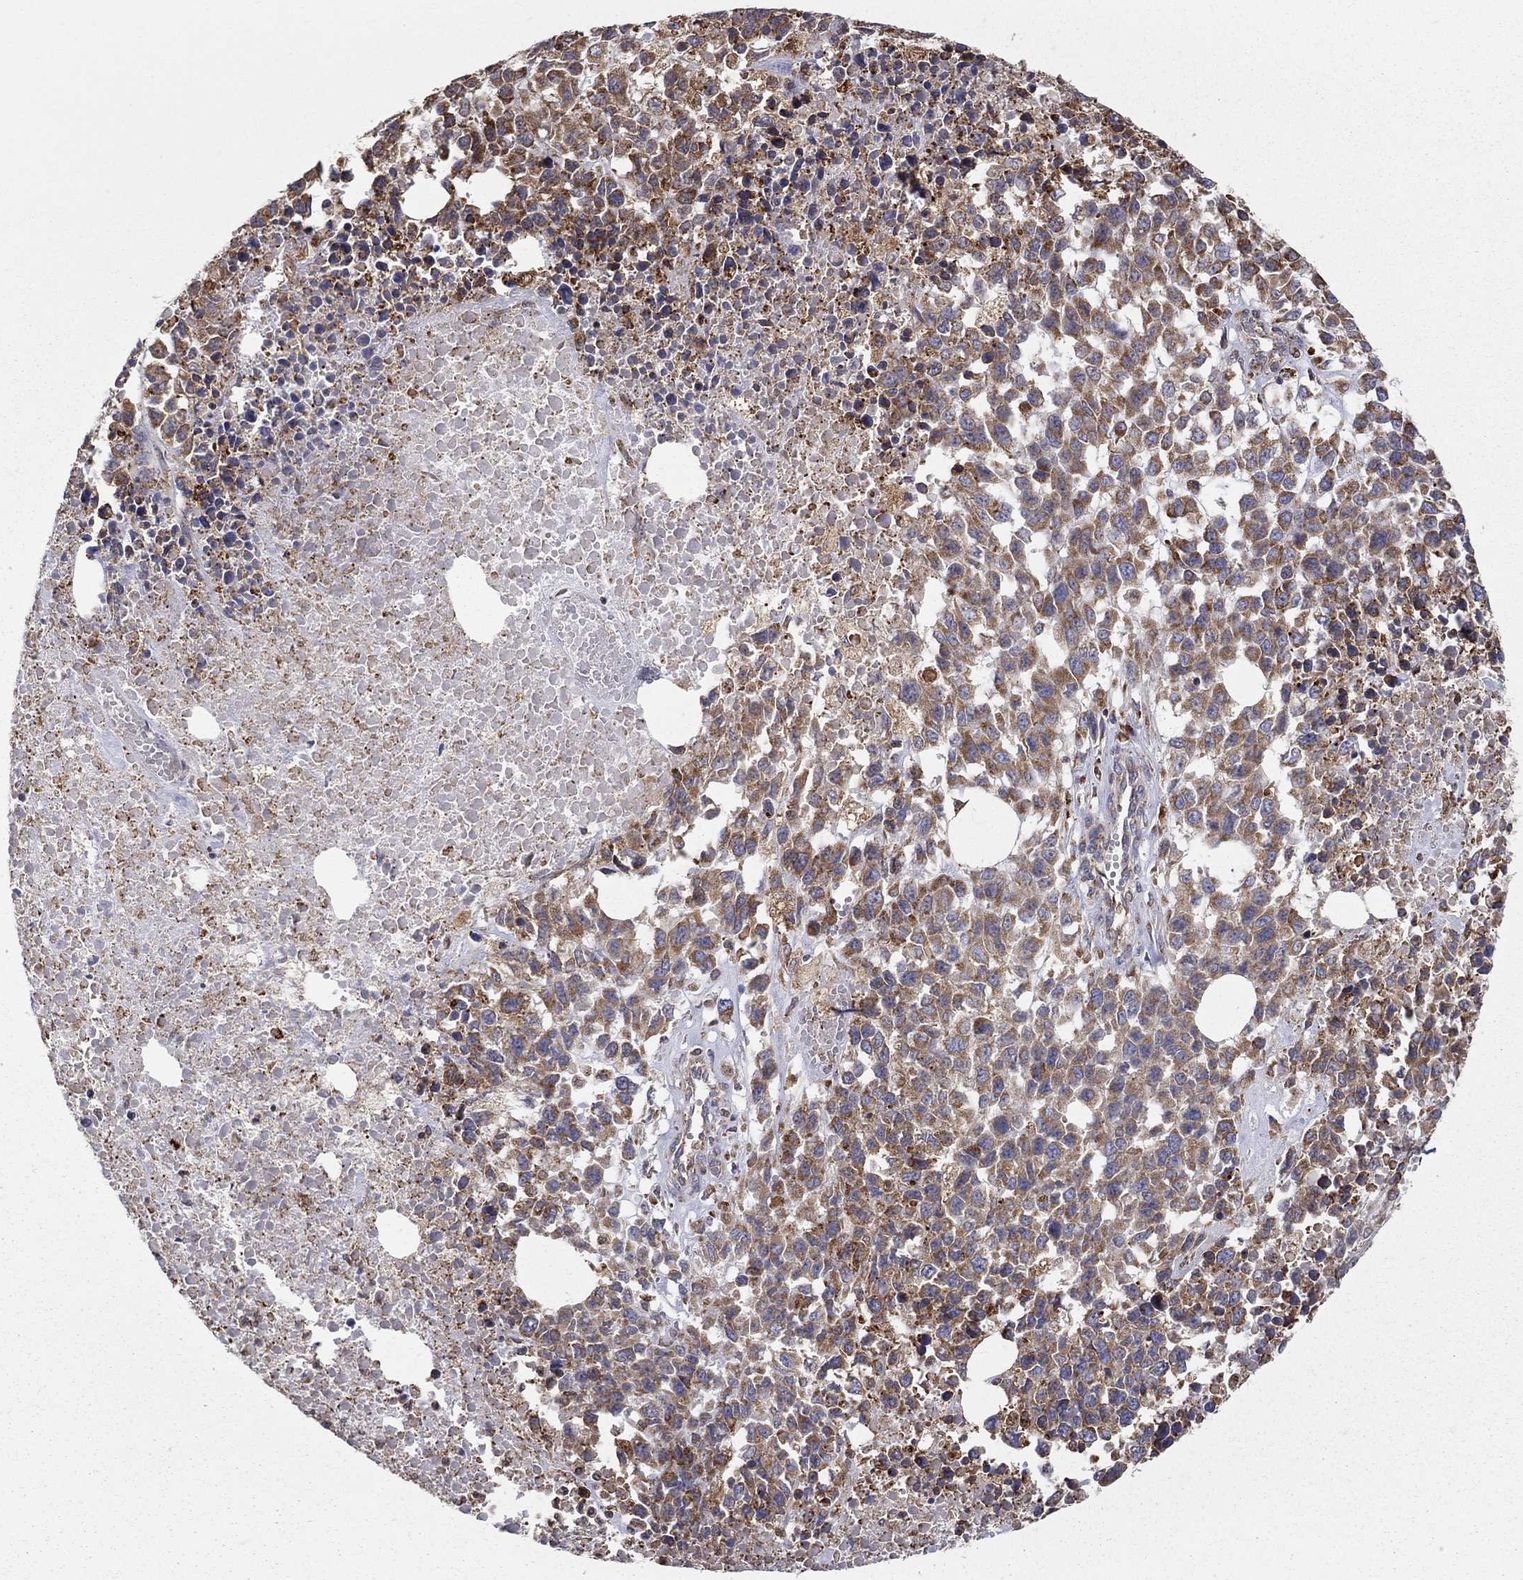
{"staining": {"intensity": "moderate", "quantity": ">75%", "location": "cytoplasmic/membranous"}, "tissue": "melanoma", "cell_type": "Tumor cells", "image_type": "cancer", "snomed": [{"axis": "morphology", "description": "Malignant melanoma, Metastatic site"}, {"axis": "topography", "description": "Skin"}], "caption": "Immunohistochemistry (IHC) histopathology image of neoplastic tissue: human melanoma stained using immunohistochemistry (IHC) reveals medium levels of moderate protein expression localized specifically in the cytoplasmic/membranous of tumor cells, appearing as a cytoplasmic/membranous brown color.", "gene": "PRDX4", "patient": {"sex": "male", "age": 84}}